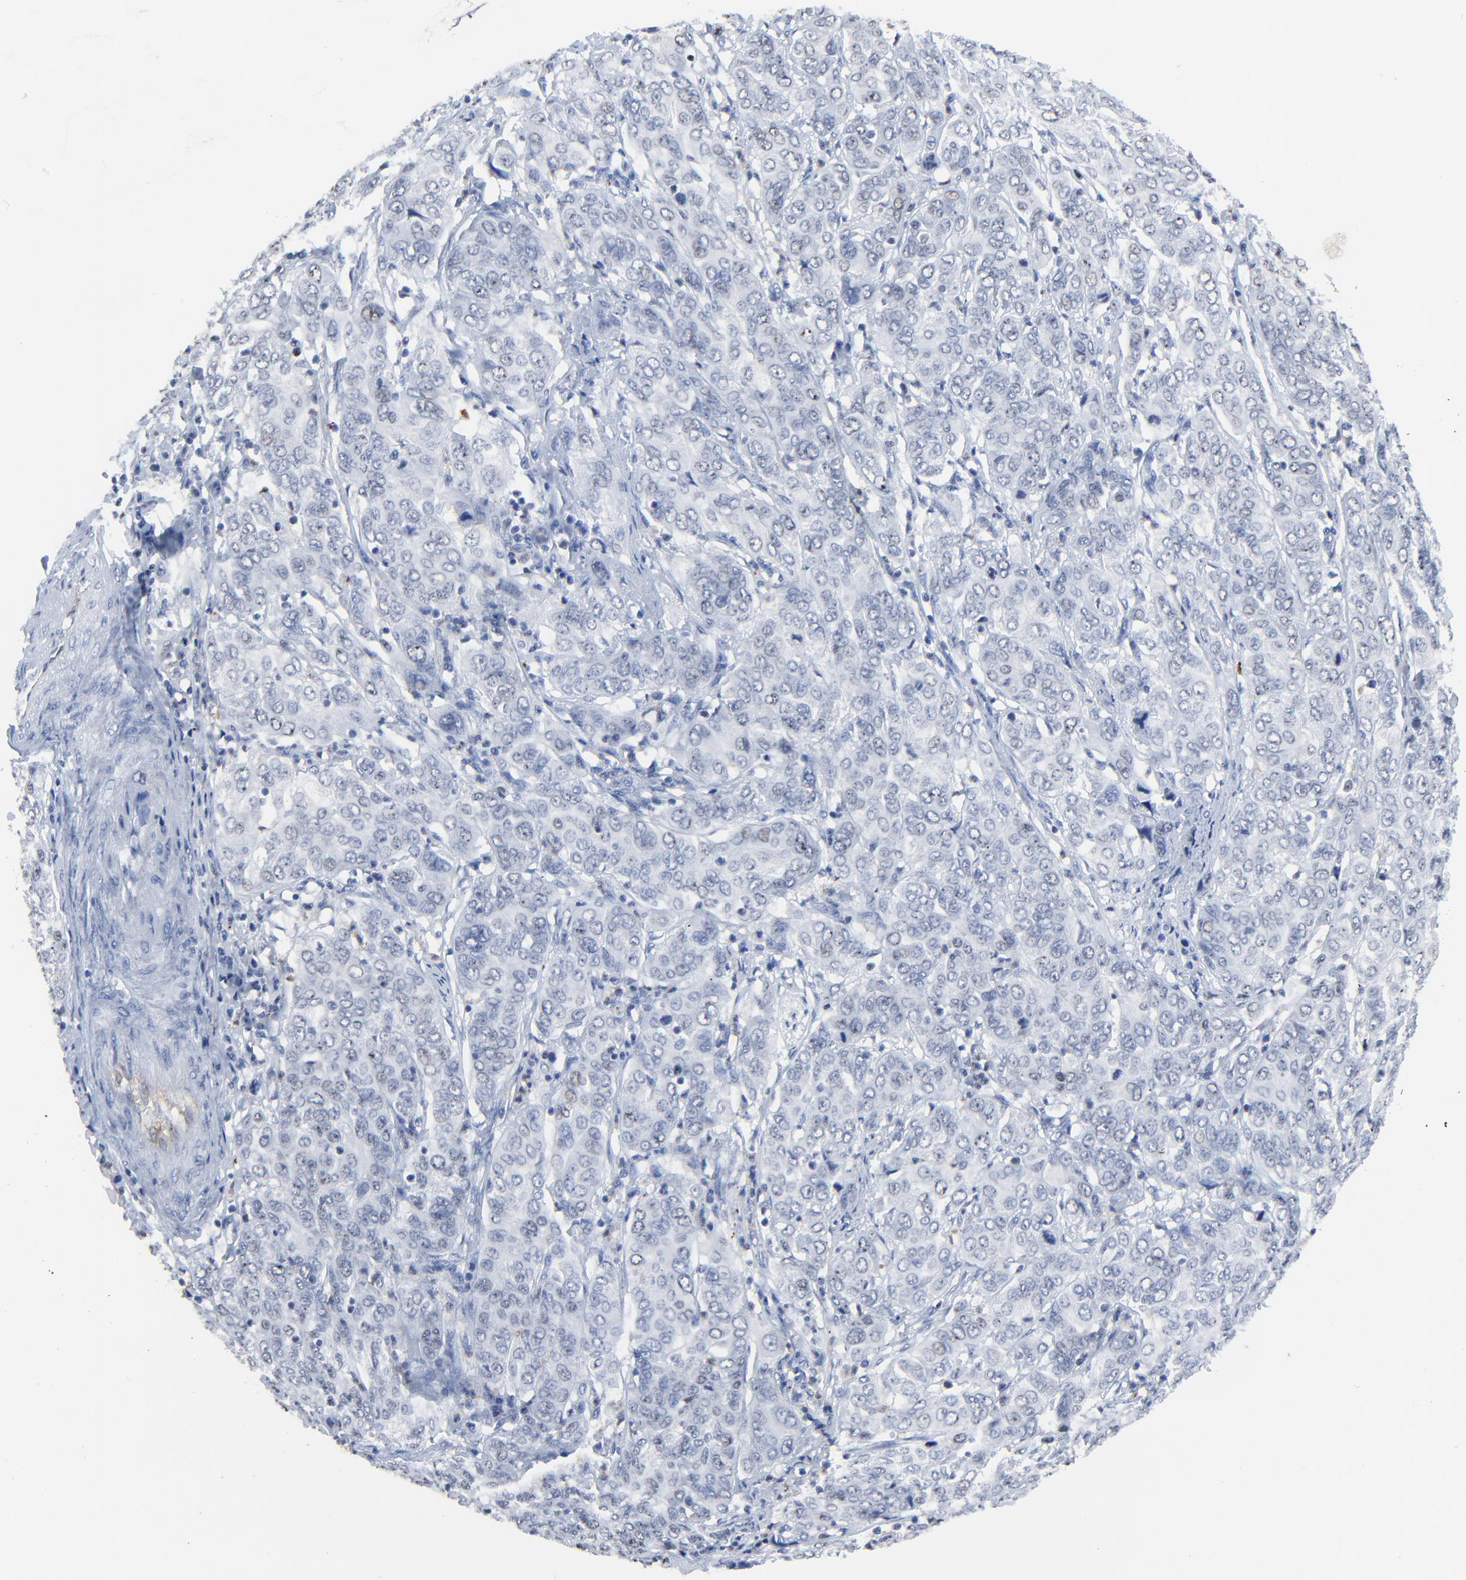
{"staining": {"intensity": "negative", "quantity": "none", "location": "none"}, "tissue": "cervical cancer", "cell_type": "Tumor cells", "image_type": "cancer", "snomed": [{"axis": "morphology", "description": "Squamous cell carcinoma, NOS"}, {"axis": "topography", "description": "Cervix"}], "caption": "A high-resolution photomicrograph shows immunohistochemistry (IHC) staining of cervical cancer, which shows no significant positivity in tumor cells.", "gene": "BIRC3", "patient": {"sex": "female", "age": 38}}